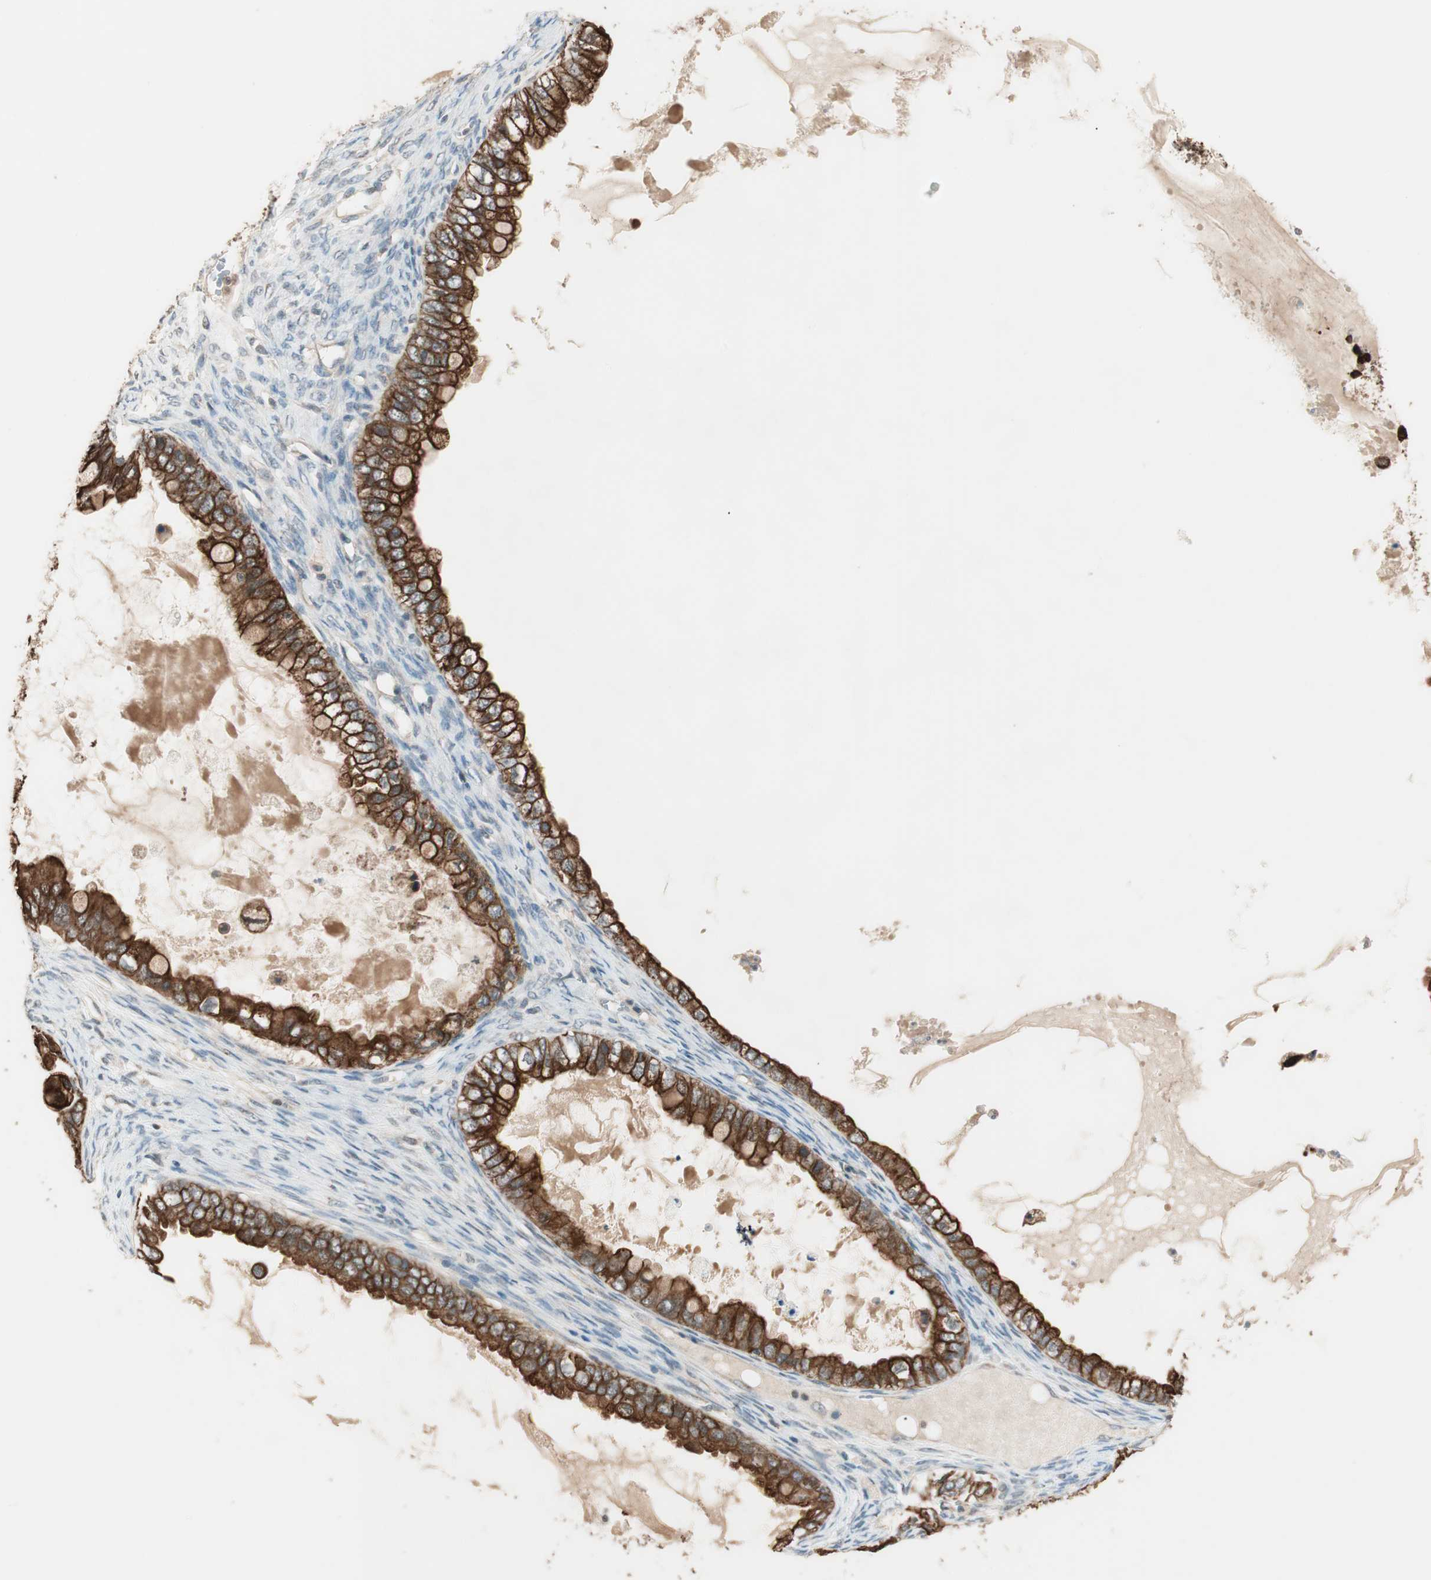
{"staining": {"intensity": "strong", "quantity": ">75%", "location": "cytoplasmic/membranous"}, "tissue": "ovarian cancer", "cell_type": "Tumor cells", "image_type": "cancer", "snomed": [{"axis": "morphology", "description": "Cystadenocarcinoma, mucinous, NOS"}, {"axis": "topography", "description": "Ovary"}], "caption": "A high-resolution histopathology image shows immunohistochemistry staining of ovarian mucinous cystadenocarcinoma, which displays strong cytoplasmic/membranous expression in approximately >75% of tumor cells.", "gene": "TRIM21", "patient": {"sex": "female", "age": 80}}